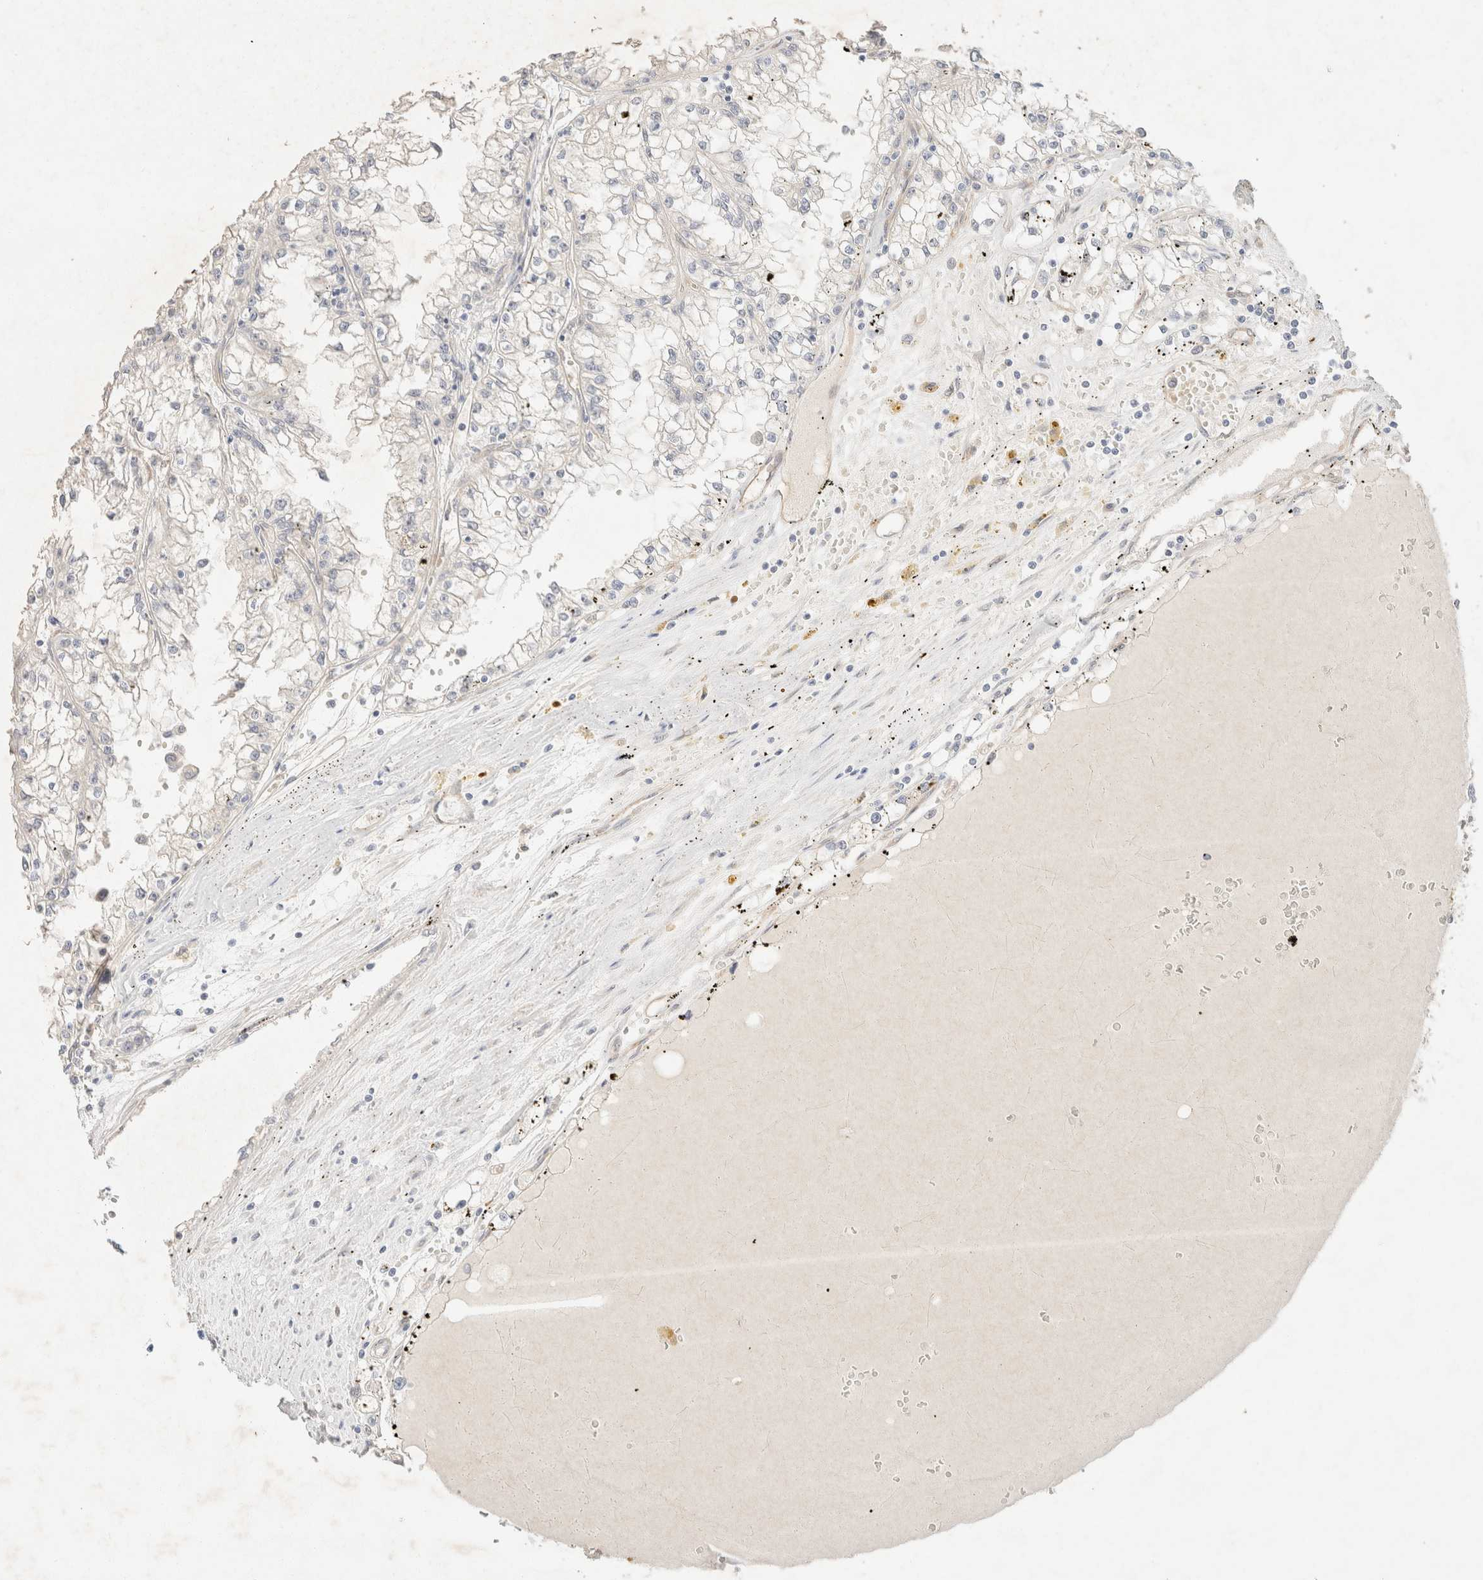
{"staining": {"intensity": "negative", "quantity": "none", "location": "none"}, "tissue": "renal cancer", "cell_type": "Tumor cells", "image_type": "cancer", "snomed": [{"axis": "morphology", "description": "Adenocarcinoma, NOS"}, {"axis": "topography", "description": "Kidney"}], "caption": "Immunohistochemical staining of human adenocarcinoma (renal) exhibits no significant staining in tumor cells. Brightfield microscopy of immunohistochemistry stained with DAB (3,3'-diaminobenzidine) (brown) and hematoxylin (blue), captured at high magnification.", "gene": "CSNK1E", "patient": {"sex": "male", "age": 56}}